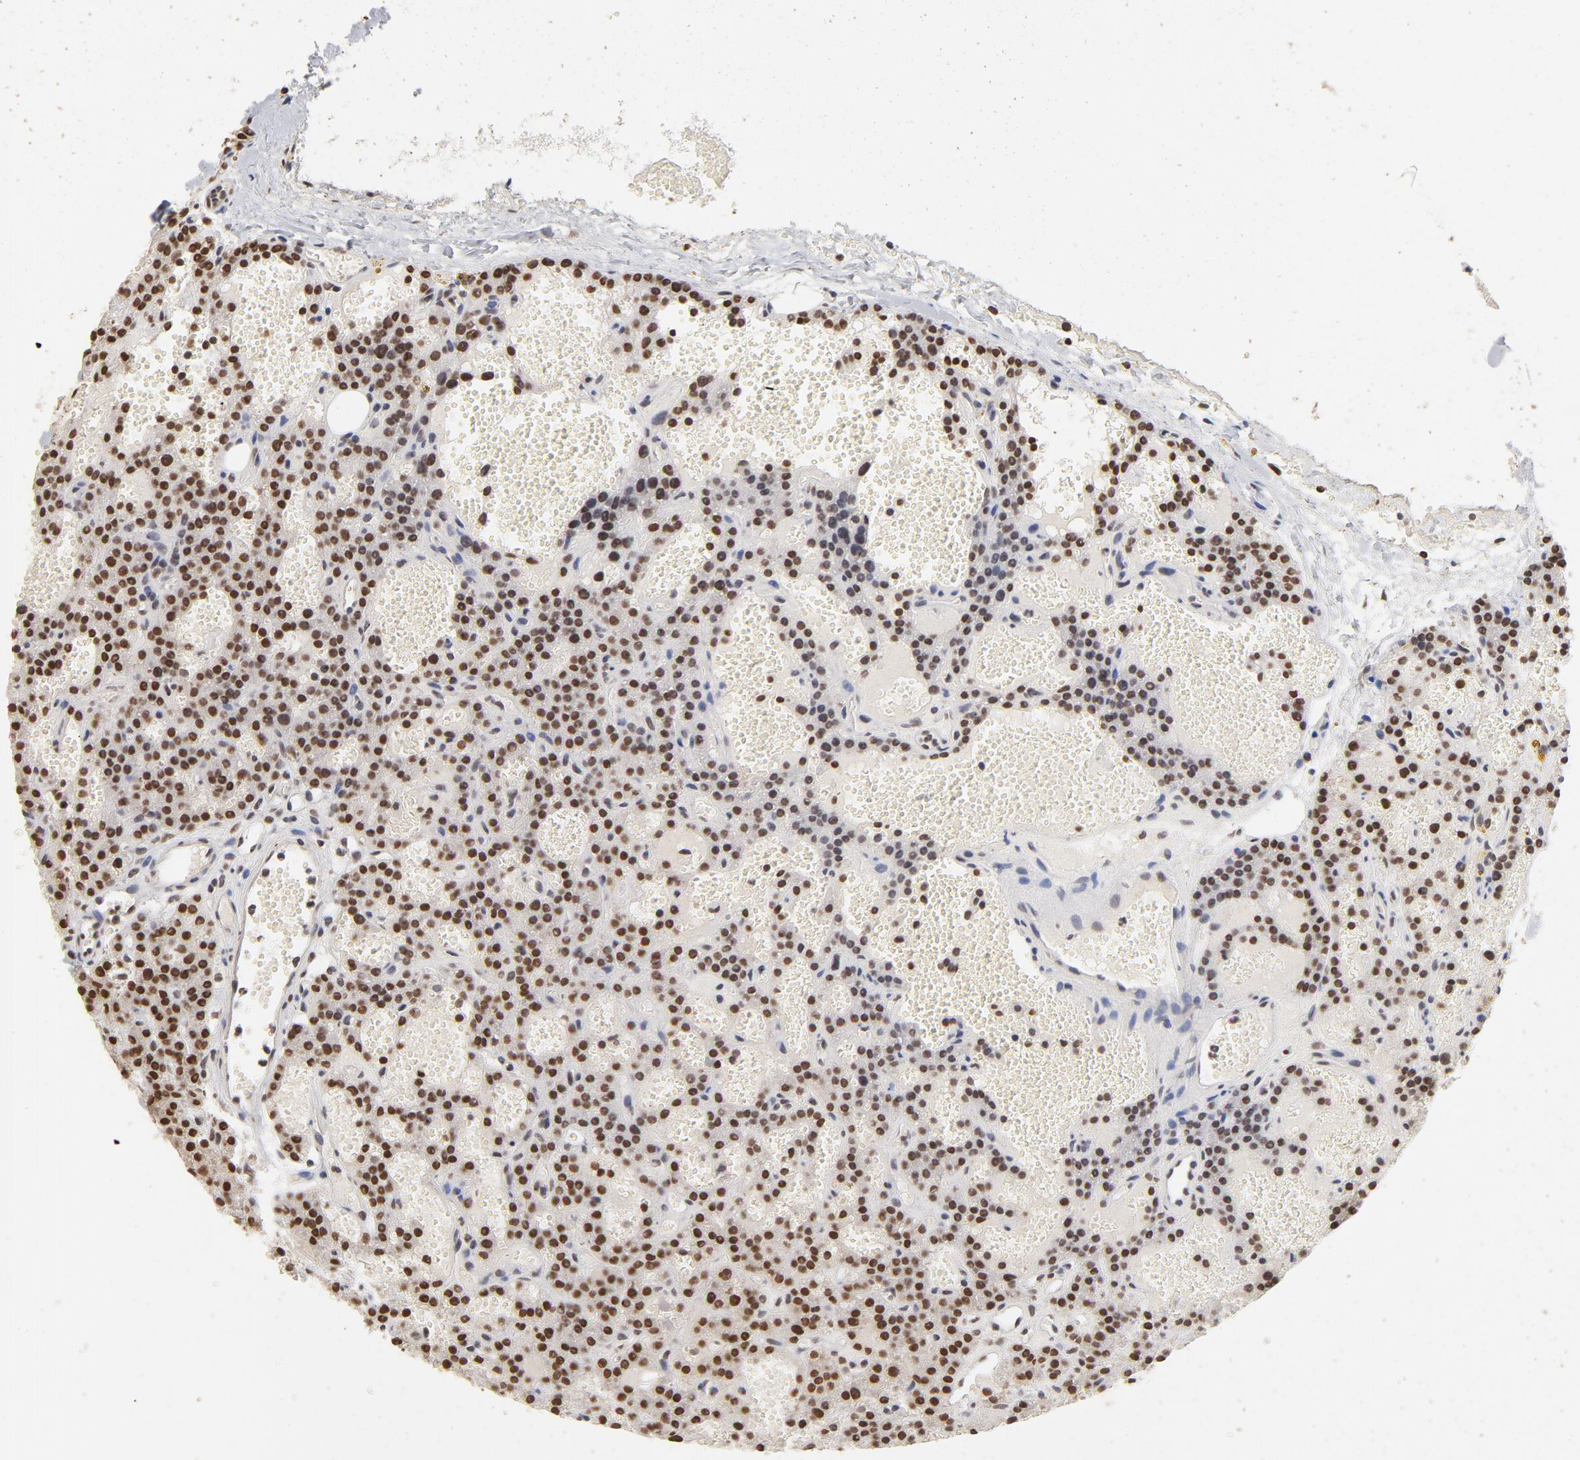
{"staining": {"intensity": "strong", "quantity": ">75%", "location": "nuclear"}, "tissue": "parathyroid gland", "cell_type": "Glandular cells", "image_type": "normal", "snomed": [{"axis": "morphology", "description": "Normal tissue, NOS"}, {"axis": "topography", "description": "Parathyroid gland"}], "caption": "A micrograph of human parathyroid gland stained for a protein shows strong nuclear brown staining in glandular cells. The staining was performed using DAB, with brown indicating positive protein expression. Nuclei are stained blue with hematoxylin.", "gene": "TP53BP1", "patient": {"sex": "male", "age": 25}}